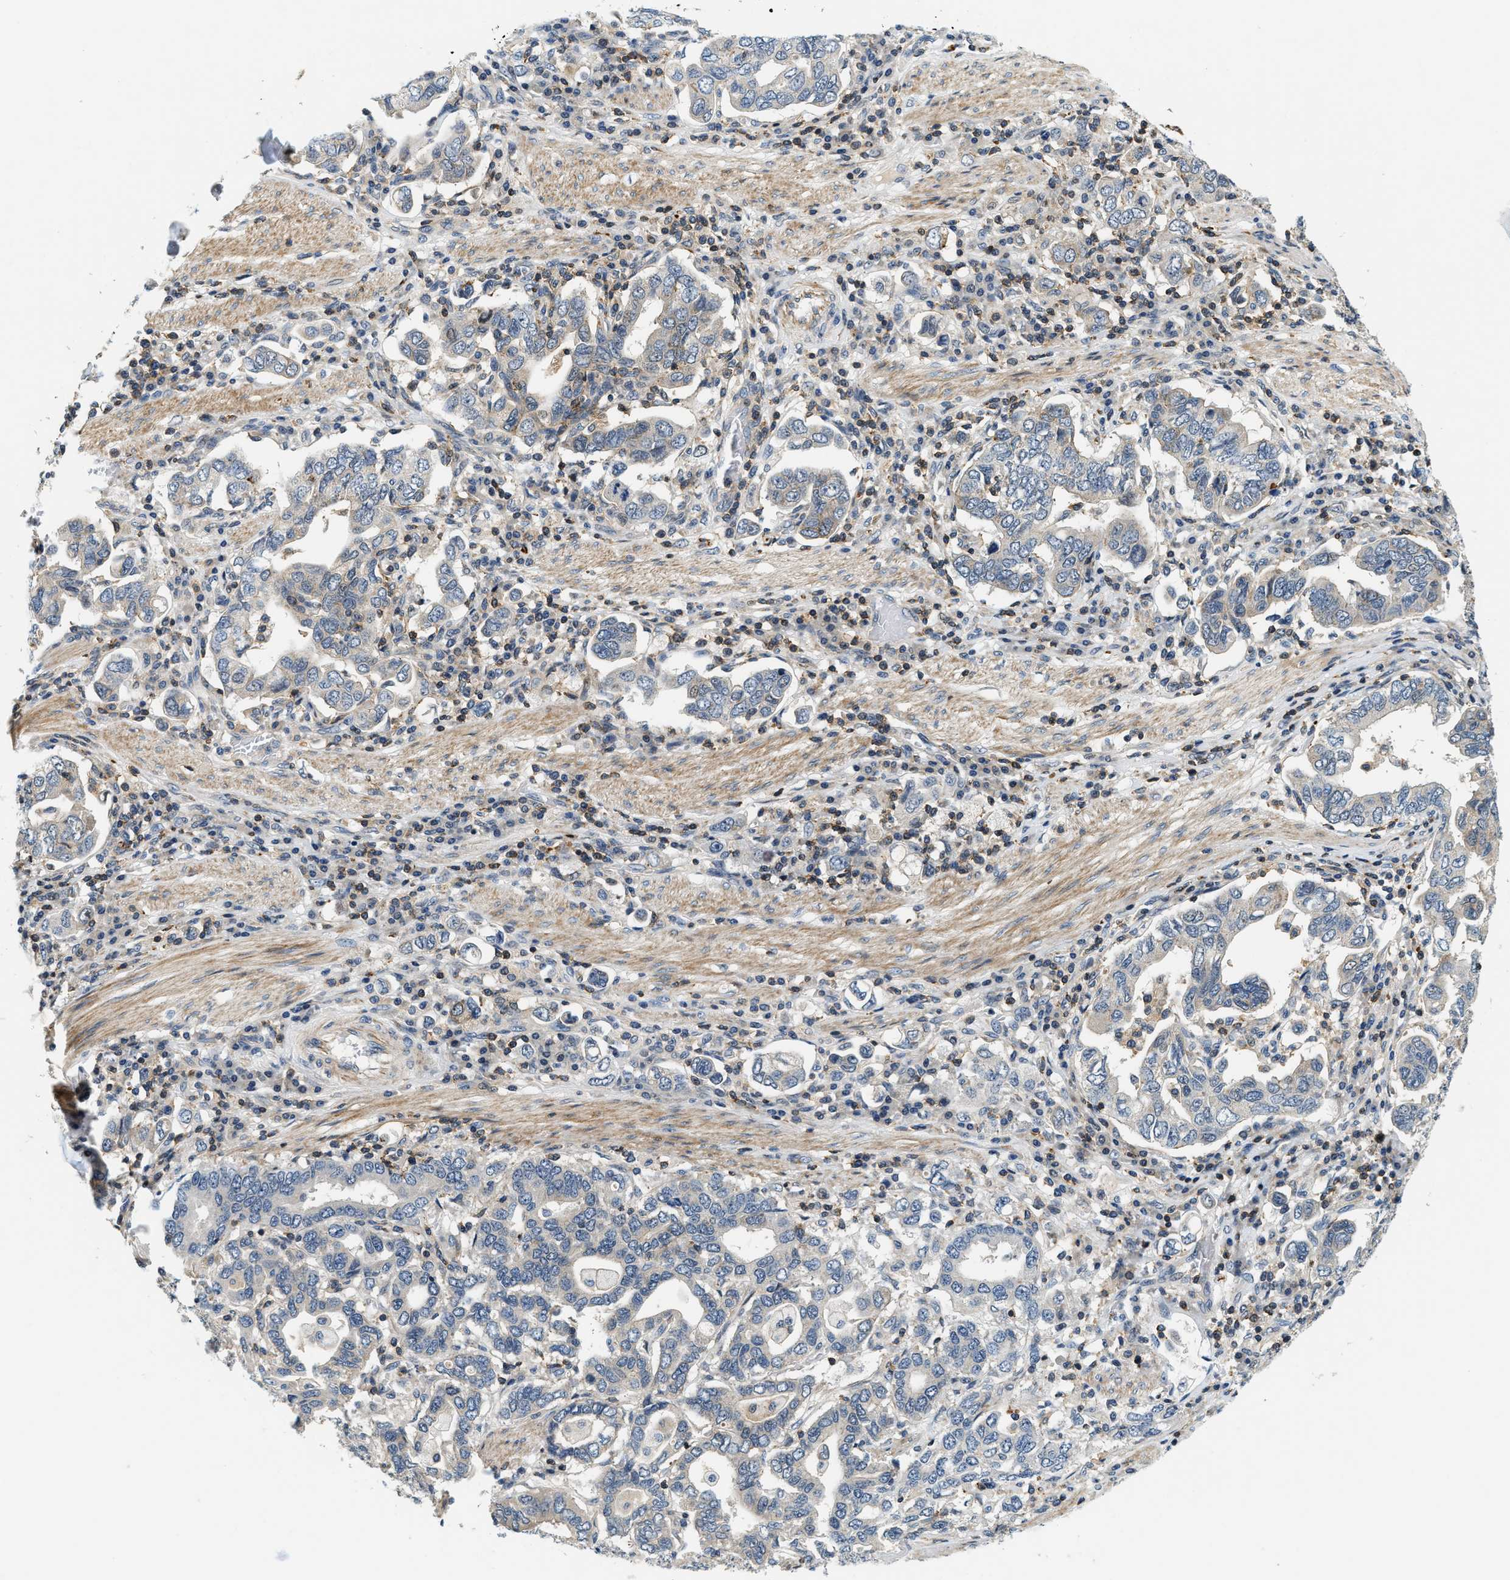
{"staining": {"intensity": "weak", "quantity": "25%-75%", "location": "cytoplasmic/membranous"}, "tissue": "stomach cancer", "cell_type": "Tumor cells", "image_type": "cancer", "snomed": [{"axis": "morphology", "description": "Adenocarcinoma, NOS"}, {"axis": "topography", "description": "Stomach, upper"}], "caption": "Stomach adenocarcinoma stained for a protein (brown) shows weak cytoplasmic/membranous positive staining in approximately 25%-75% of tumor cells.", "gene": "SAMD9", "patient": {"sex": "male", "age": 62}}